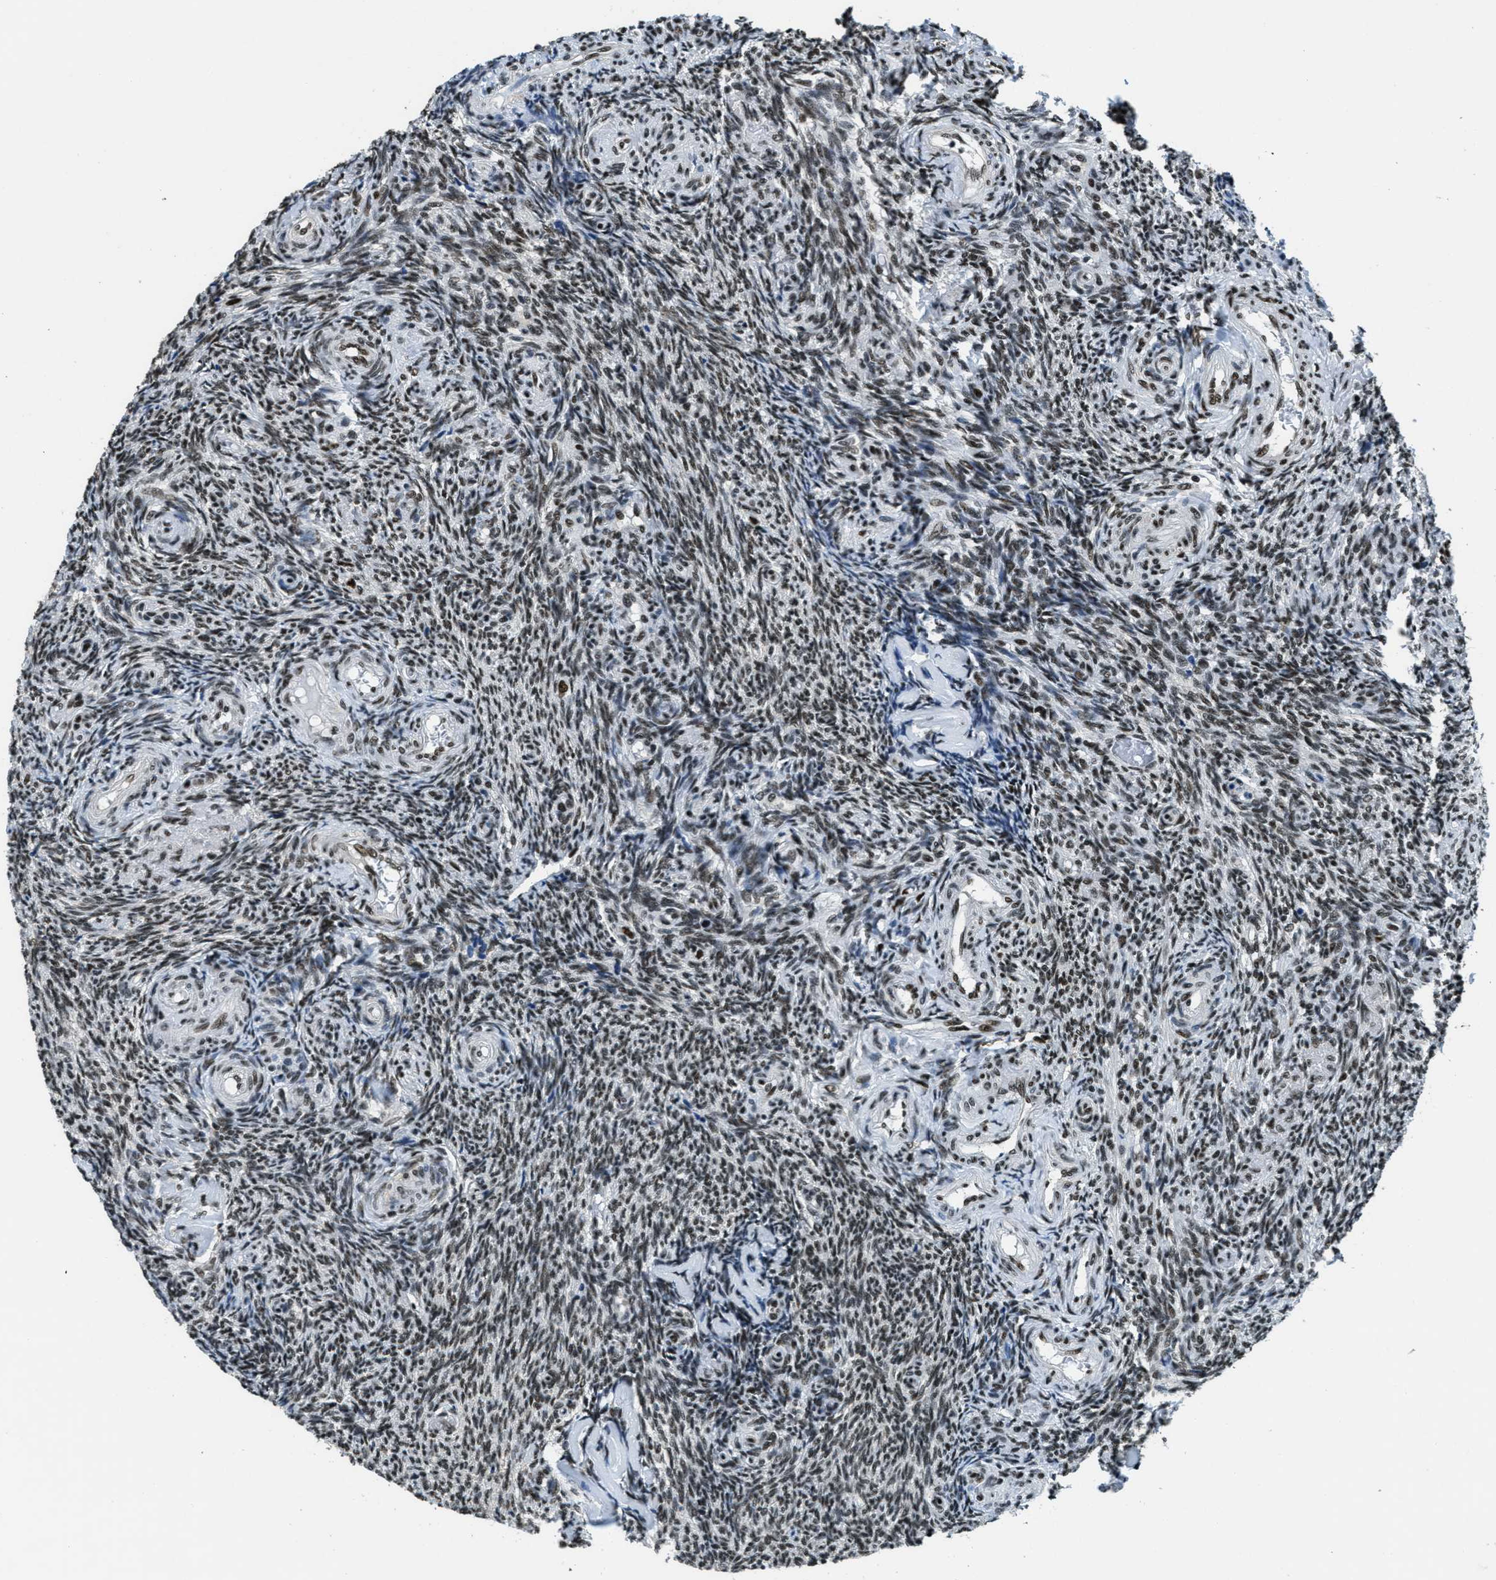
{"staining": {"intensity": "moderate", "quantity": ">75%", "location": "nuclear"}, "tissue": "ovary", "cell_type": "Ovarian stroma cells", "image_type": "normal", "snomed": [{"axis": "morphology", "description": "Normal tissue, NOS"}, {"axis": "topography", "description": "Ovary"}], "caption": "Immunohistochemical staining of normal human ovary exhibits moderate nuclear protein expression in about >75% of ovarian stroma cells. The staining is performed using DAB brown chromogen to label protein expression. The nuclei are counter-stained blue using hematoxylin.", "gene": "SSB", "patient": {"sex": "female", "age": 41}}